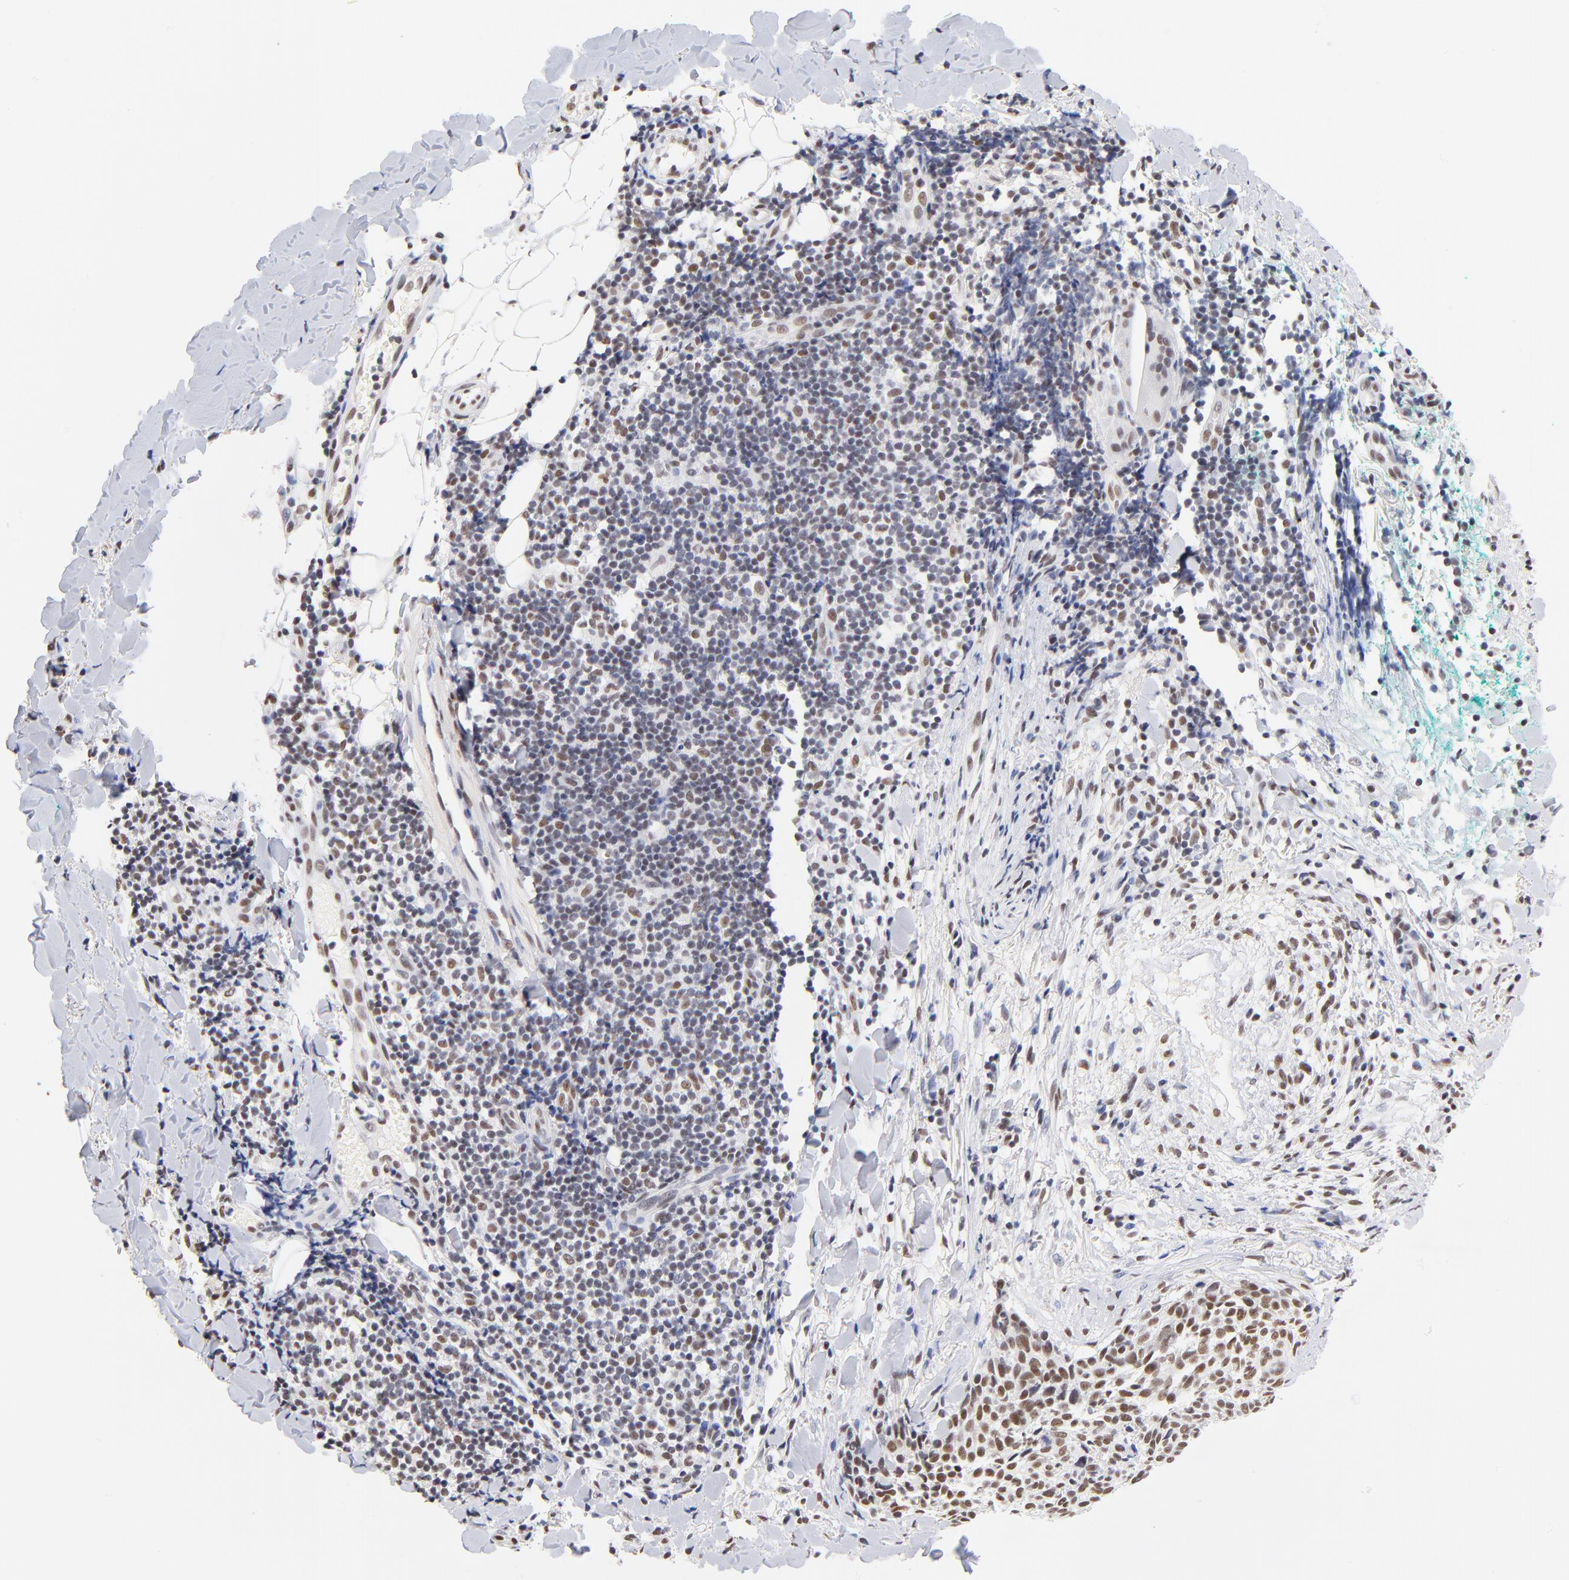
{"staining": {"intensity": "moderate", "quantity": ">75%", "location": "nuclear"}, "tissue": "skin cancer", "cell_type": "Tumor cells", "image_type": "cancer", "snomed": [{"axis": "morphology", "description": "Normal tissue, NOS"}, {"axis": "morphology", "description": "Basal cell carcinoma"}, {"axis": "topography", "description": "Skin"}], "caption": "Moderate nuclear staining is appreciated in about >75% of tumor cells in skin cancer (basal cell carcinoma).", "gene": "ZNF74", "patient": {"sex": "female", "age": 57}}